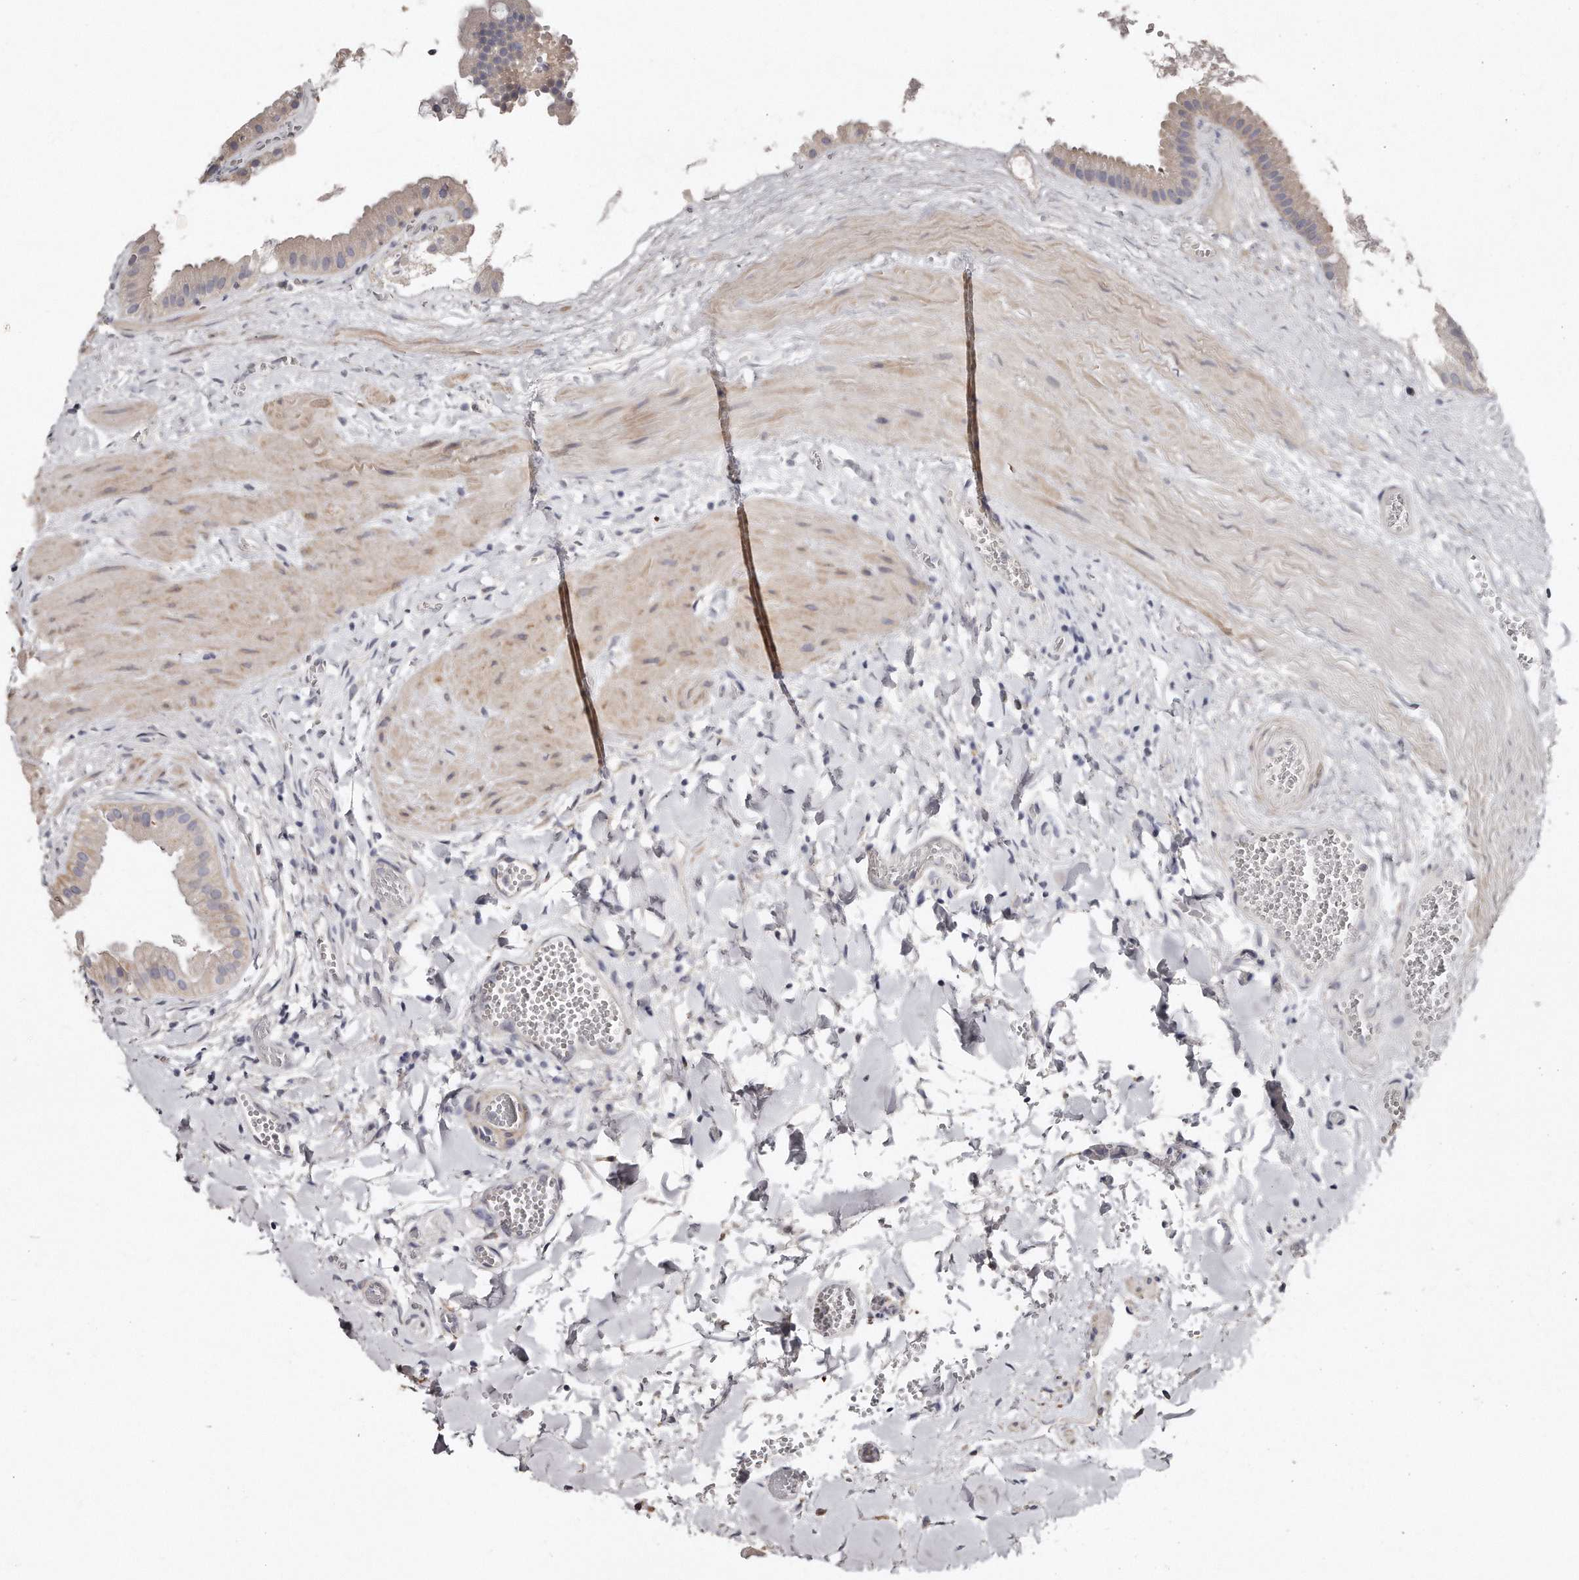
{"staining": {"intensity": "weak", "quantity": "<25%", "location": "cytoplasmic/membranous"}, "tissue": "gallbladder", "cell_type": "Glandular cells", "image_type": "normal", "snomed": [{"axis": "morphology", "description": "Normal tissue, NOS"}, {"axis": "topography", "description": "Gallbladder"}], "caption": "This photomicrograph is of normal gallbladder stained with immunohistochemistry to label a protein in brown with the nuclei are counter-stained blue. There is no positivity in glandular cells. (DAB (3,3'-diaminobenzidine) IHC, high magnification).", "gene": "LMOD1", "patient": {"sex": "male", "age": 55}}